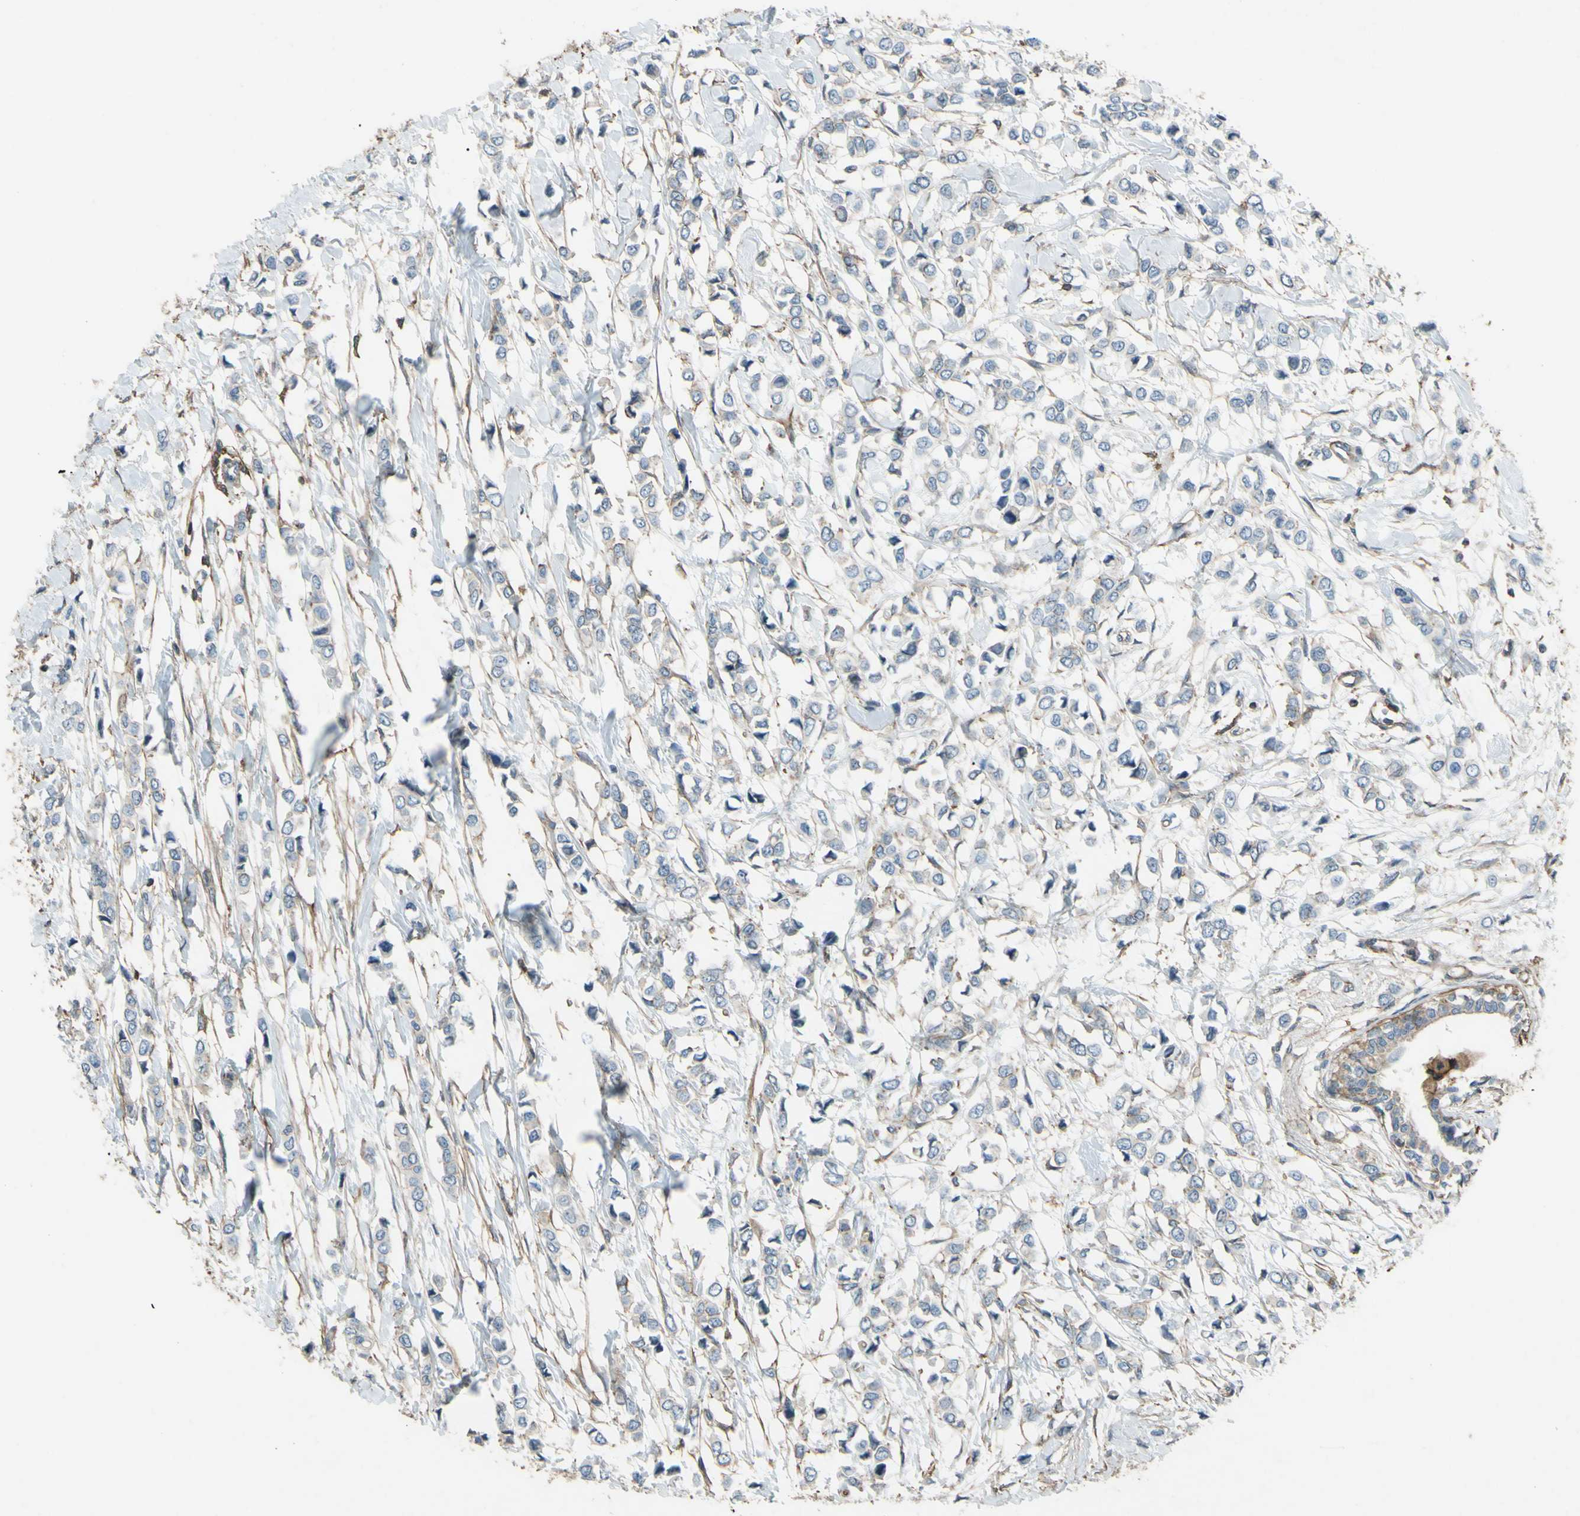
{"staining": {"intensity": "negative", "quantity": "none", "location": "none"}, "tissue": "breast cancer", "cell_type": "Tumor cells", "image_type": "cancer", "snomed": [{"axis": "morphology", "description": "Lobular carcinoma"}, {"axis": "topography", "description": "Breast"}], "caption": "Tumor cells show no significant positivity in breast cancer.", "gene": "ADD3", "patient": {"sex": "female", "age": 51}}